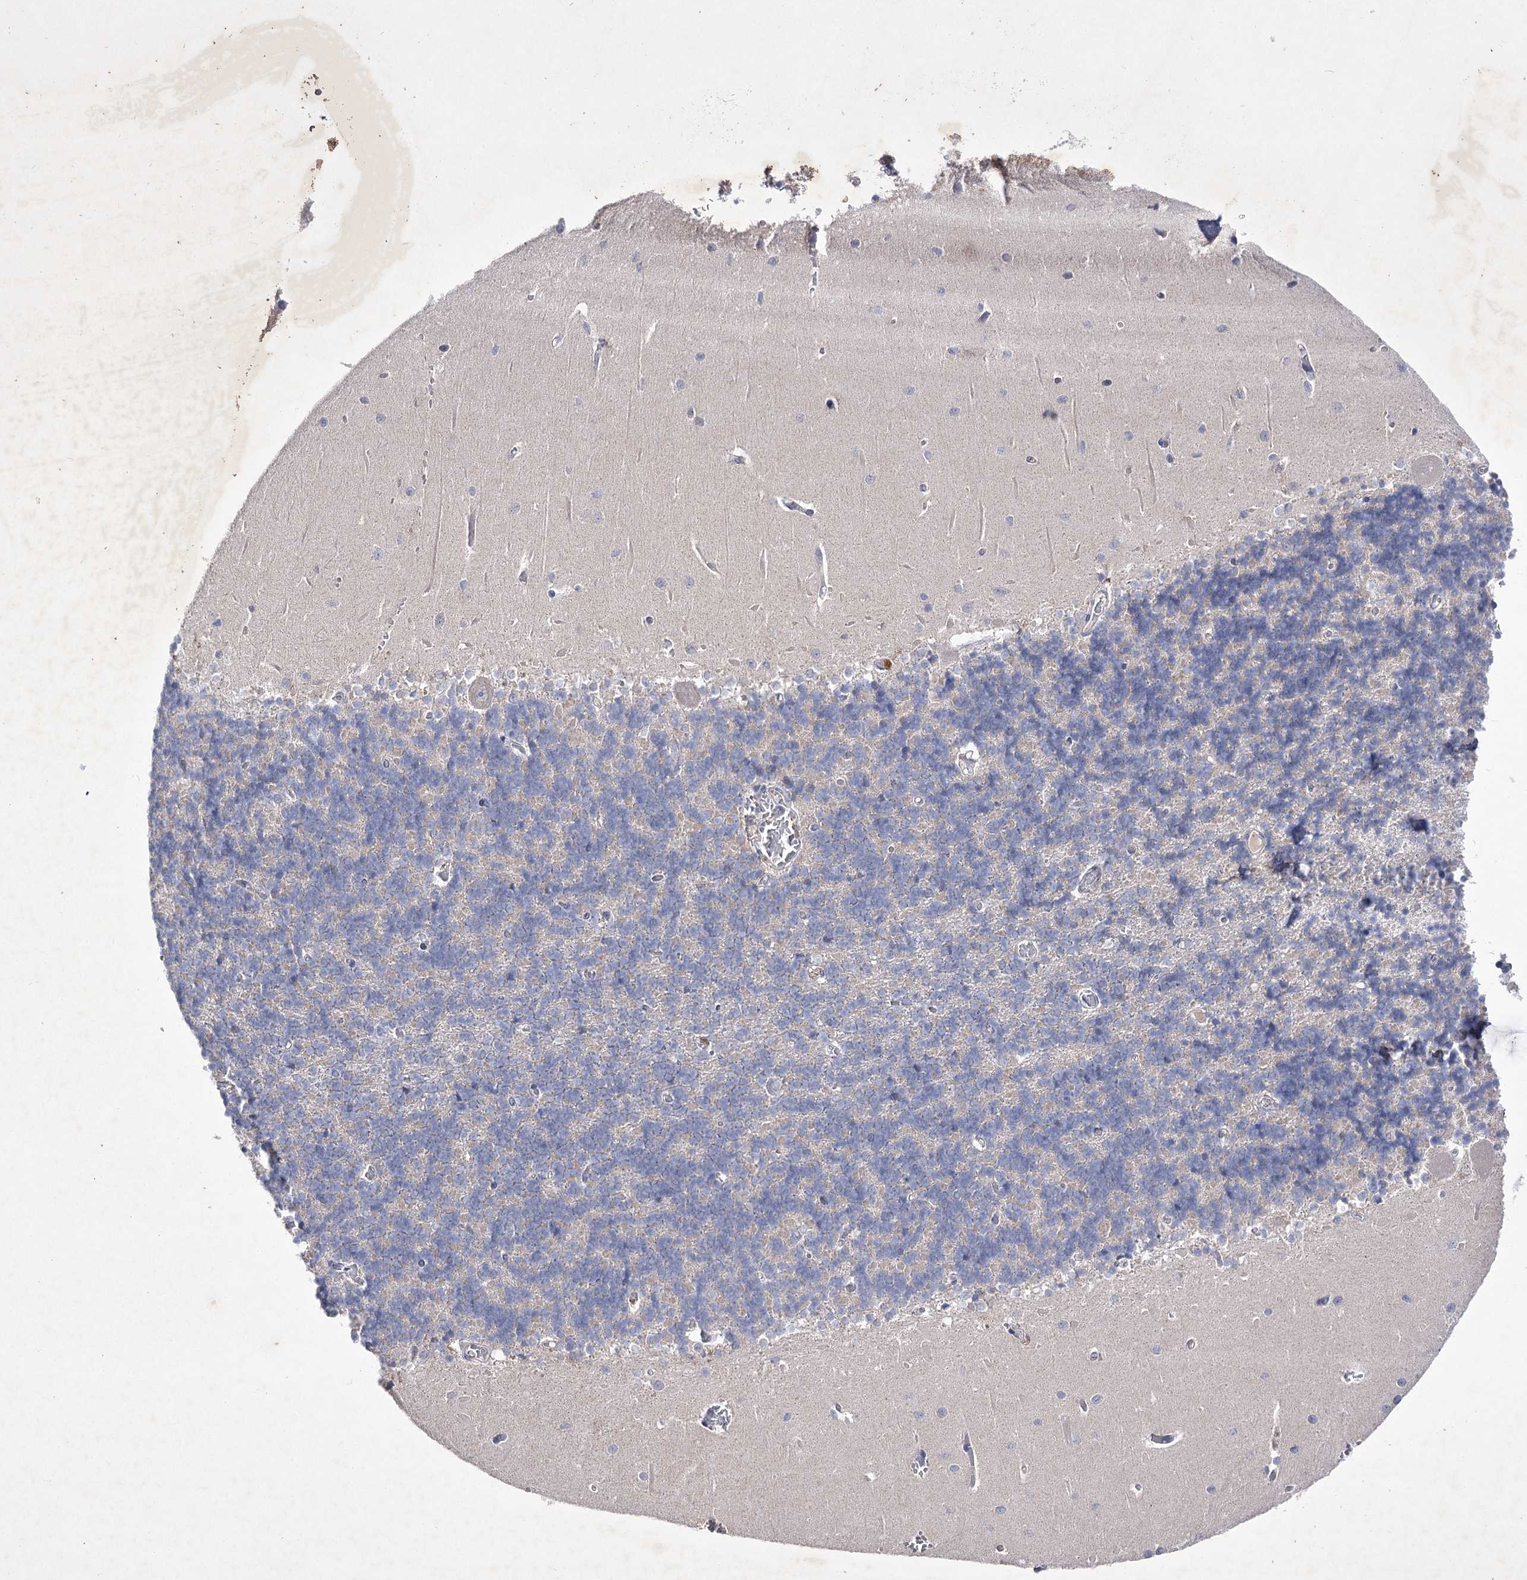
{"staining": {"intensity": "negative", "quantity": "none", "location": "none"}, "tissue": "cerebellum", "cell_type": "Cells in granular layer", "image_type": "normal", "snomed": [{"axis": "morphology", "description": "Normal tissue, NOS"}, {"axis": "topography", "description": "Cerebellum"}], "caption": "Cells in granular layer are negative for brown protein staining in benign cerebellum. (Stains: DAB (3,3'-diaminobenzidine) immunohistochemistry with hematoxylin counter stain, Microscopy: brightfield microscopy at high magnification).", "gene": "COX15", "patient": {"sex": "male", "age": 37}}